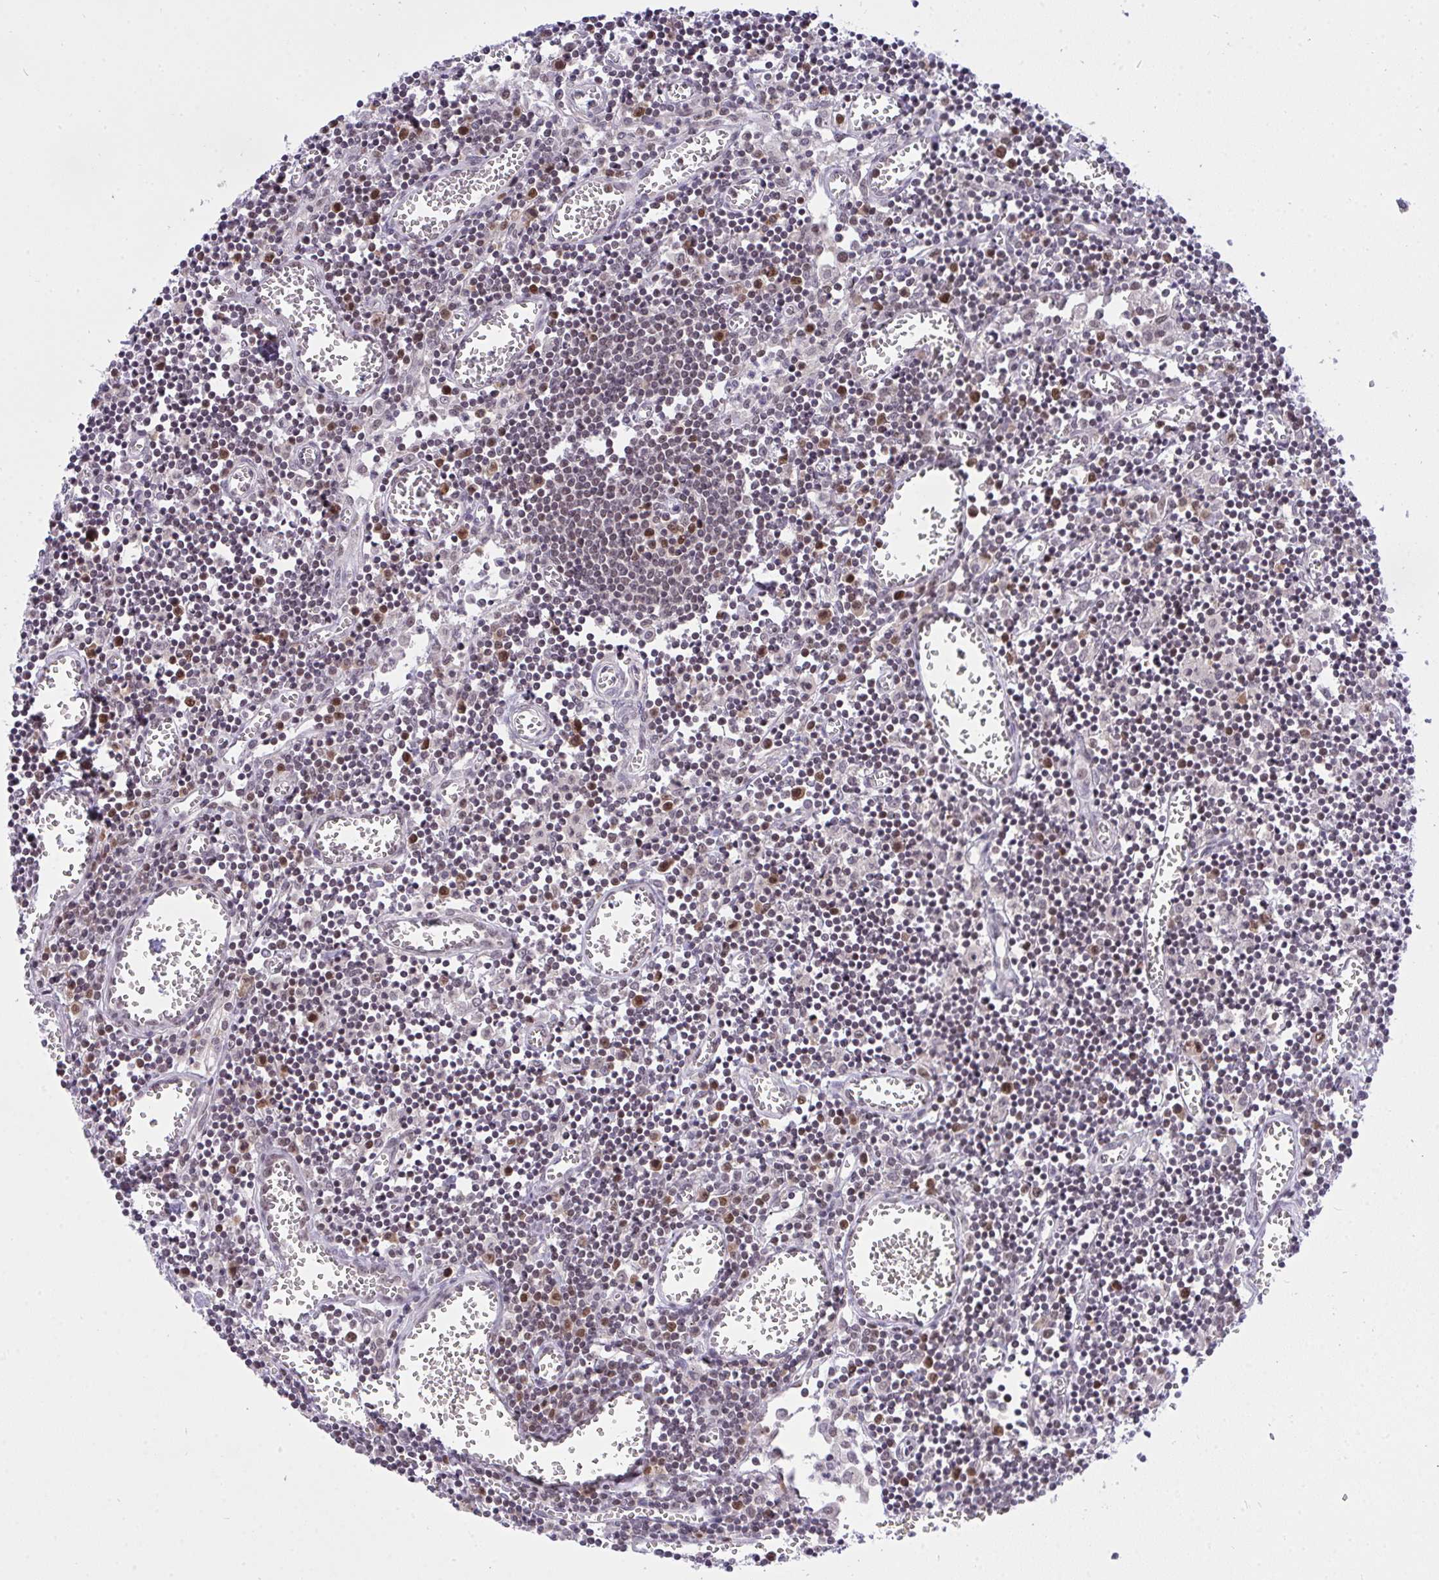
{"staining": {"intensity": "strong", "quantity": ">75%", "location": "nuclear"}, "tissue": "lymph node", "cell_type": "Germinal center cells", "image_type": "normal", "snomed": [{"axis": "morphology", "description": "Normal tissue, NOS"}, {"axis": "topography", "description": "Lymph node"}], "caption": "Germinal center cells show high levels of strong nuclear positivity in about >75% of cells in unremarkable human lymph node.", "gene": "RFC4", "patient": {"sex": "male", "age": 66}}